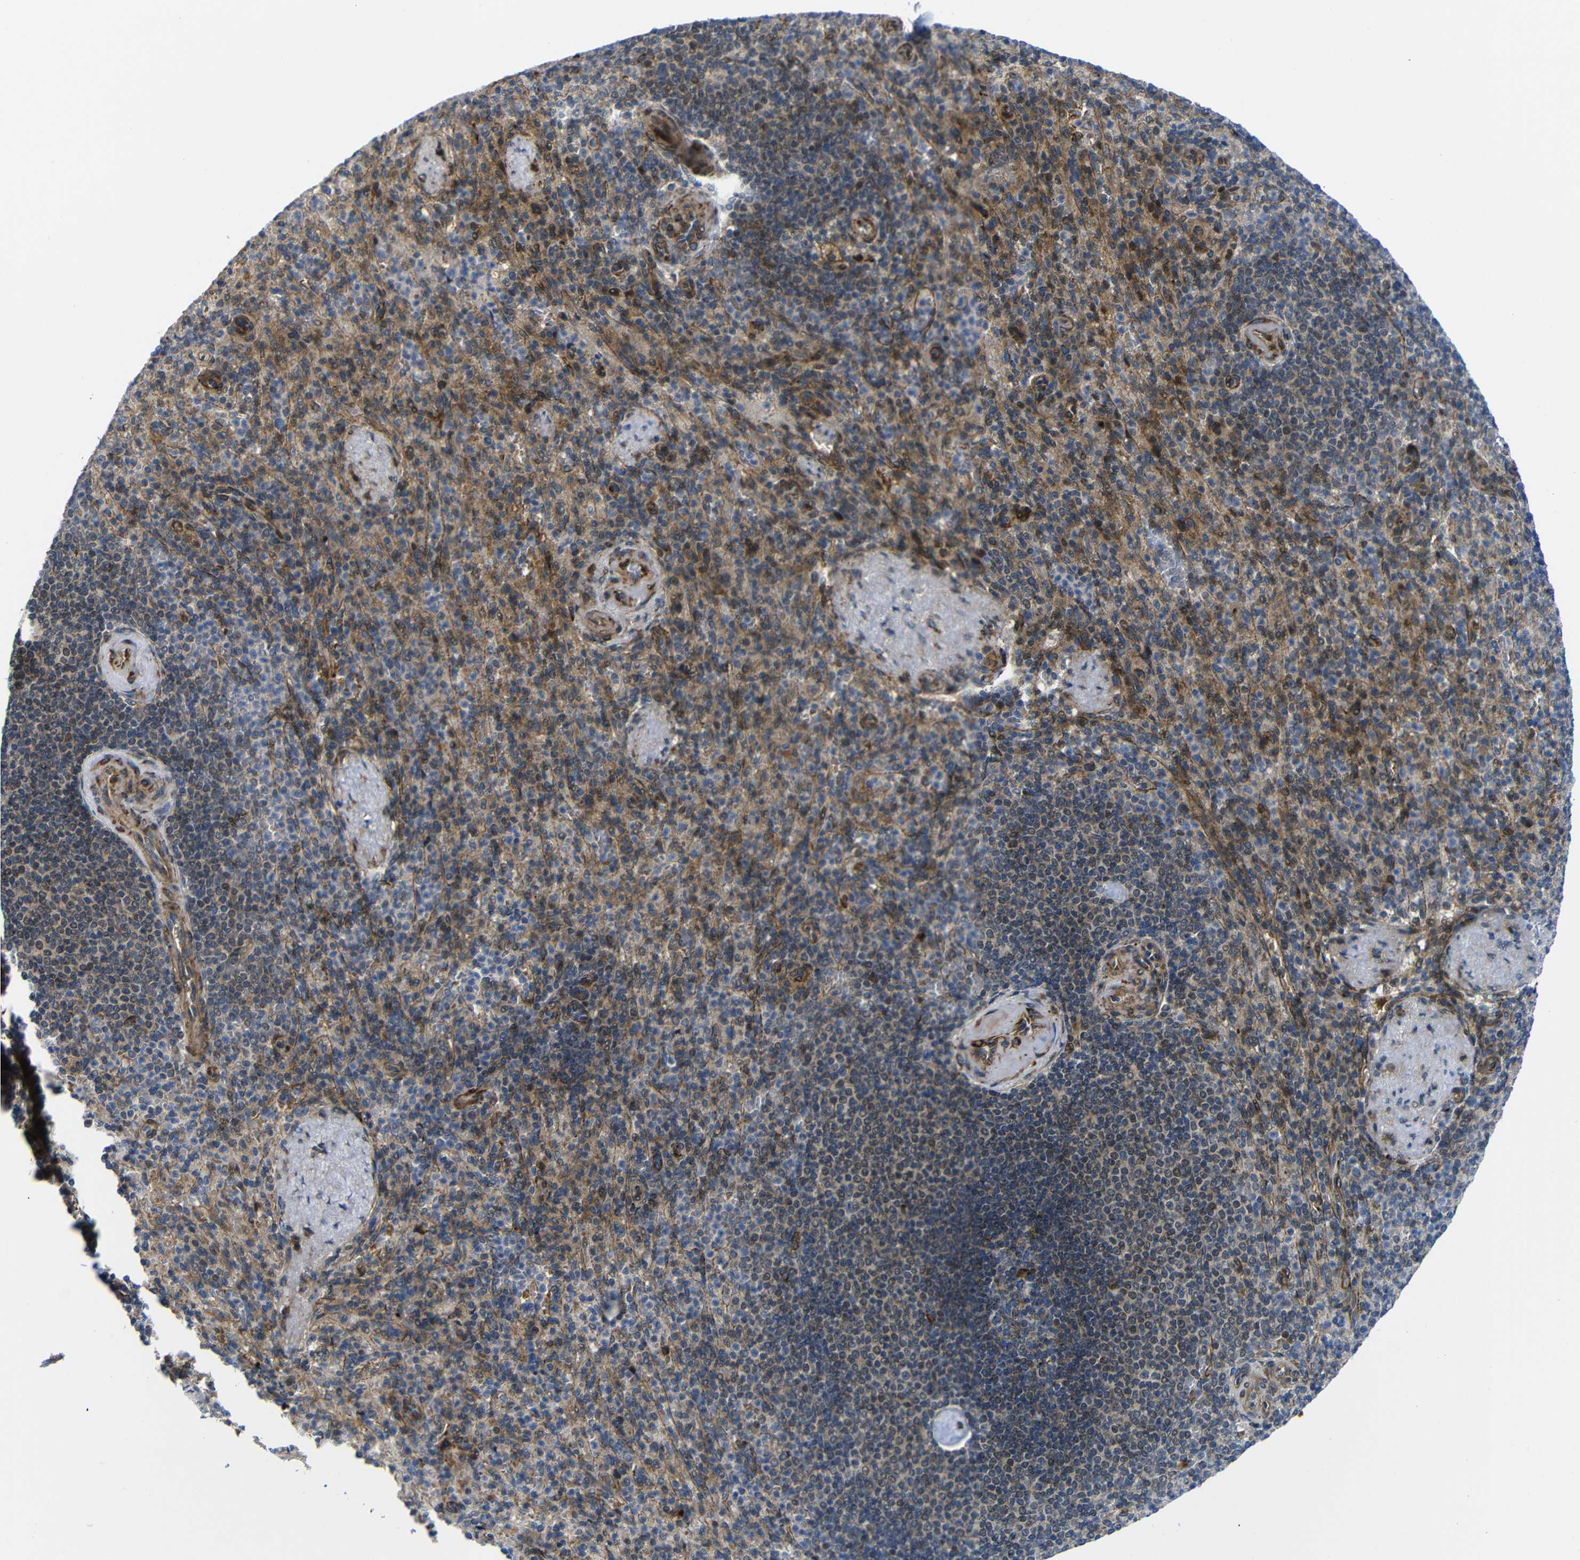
{"staining": {"intensity": "moderate", "quantity": "25%-75%", "location": "cytoplasmic/membranous,nuclear"}, "tissue": "spleen", "cell_type": "Cells in red pulp", "image_type": "normal", "snomed": [{"axis": "morphology", "description": "Normal tissue, NOS"}, {"axis": "topography", "description": "Spleen"}], "caption": "This photomicrograph displays immunohistochemistry (IHC) staining of normal human spleen, with medium moderate cytoplasmic/membranous,nuclear staining in approximately 25%-75% of cells in red pulp.", "gene": "PARP14", "patient": {"sex": "female", "age": 74}}